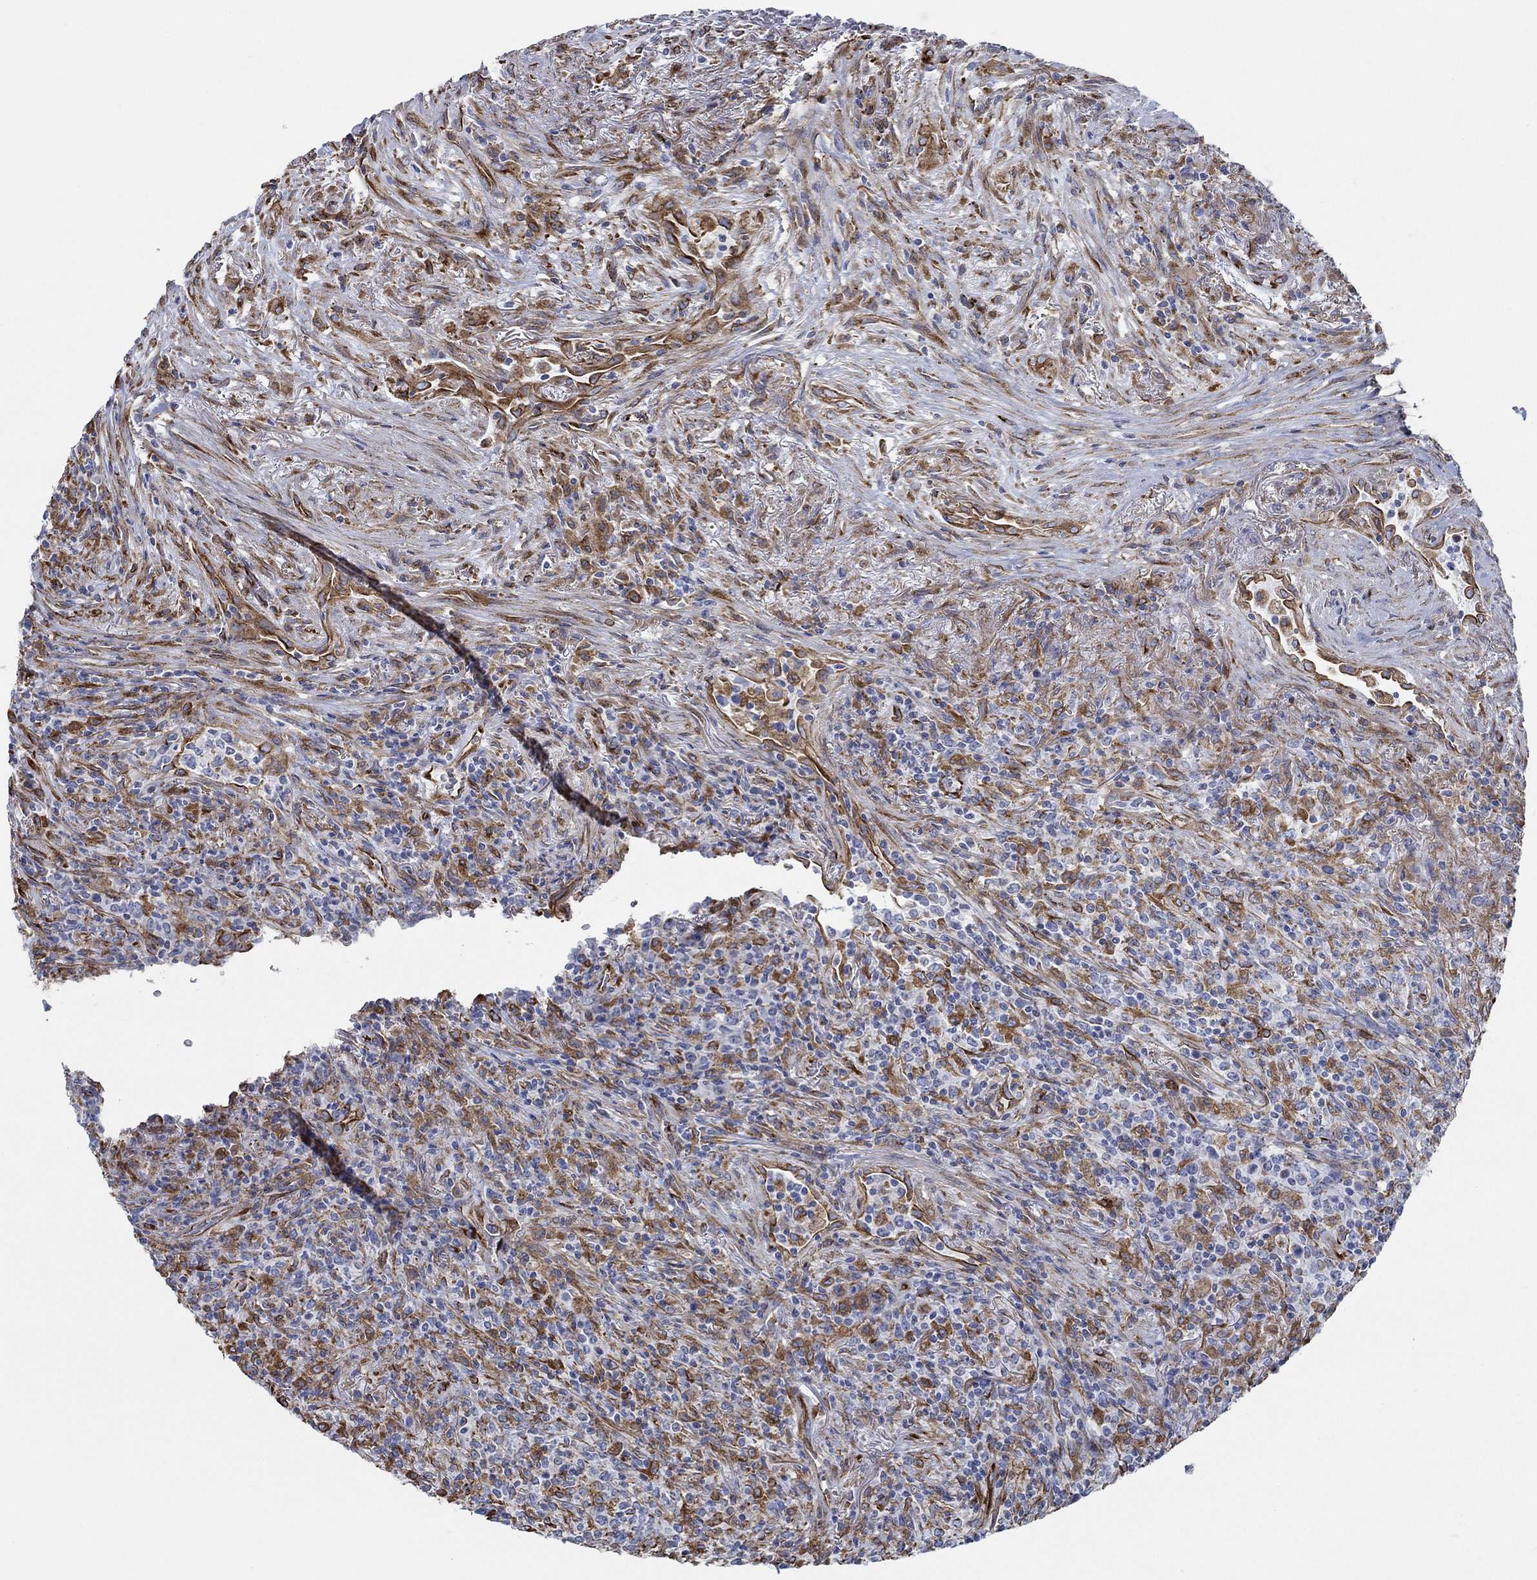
{"staining": {"intensity": "strong", "quantity": "25%-75%", "location": "cytoplasmic/membranous"}, "tissue": "lymphoma", "cell_type": "Tumor cells", "image_type": "cancer", "snomed": [{"axis": "morphology", "description": "Malignant lymphoma, non-Hodgkin's type, High grade"}, {"axis": "topography", "description": "Lung"}], "caption": "Immunohistochemical staining of malignant lymphoma, non-Hodgkin's type (high-grade) demonstrates high levels of strong cytoplasmic/membranous expression in about 25%-75% of tumor cells.", "gene": "STC2", "patient": {"sex": "male", "age": 79}}